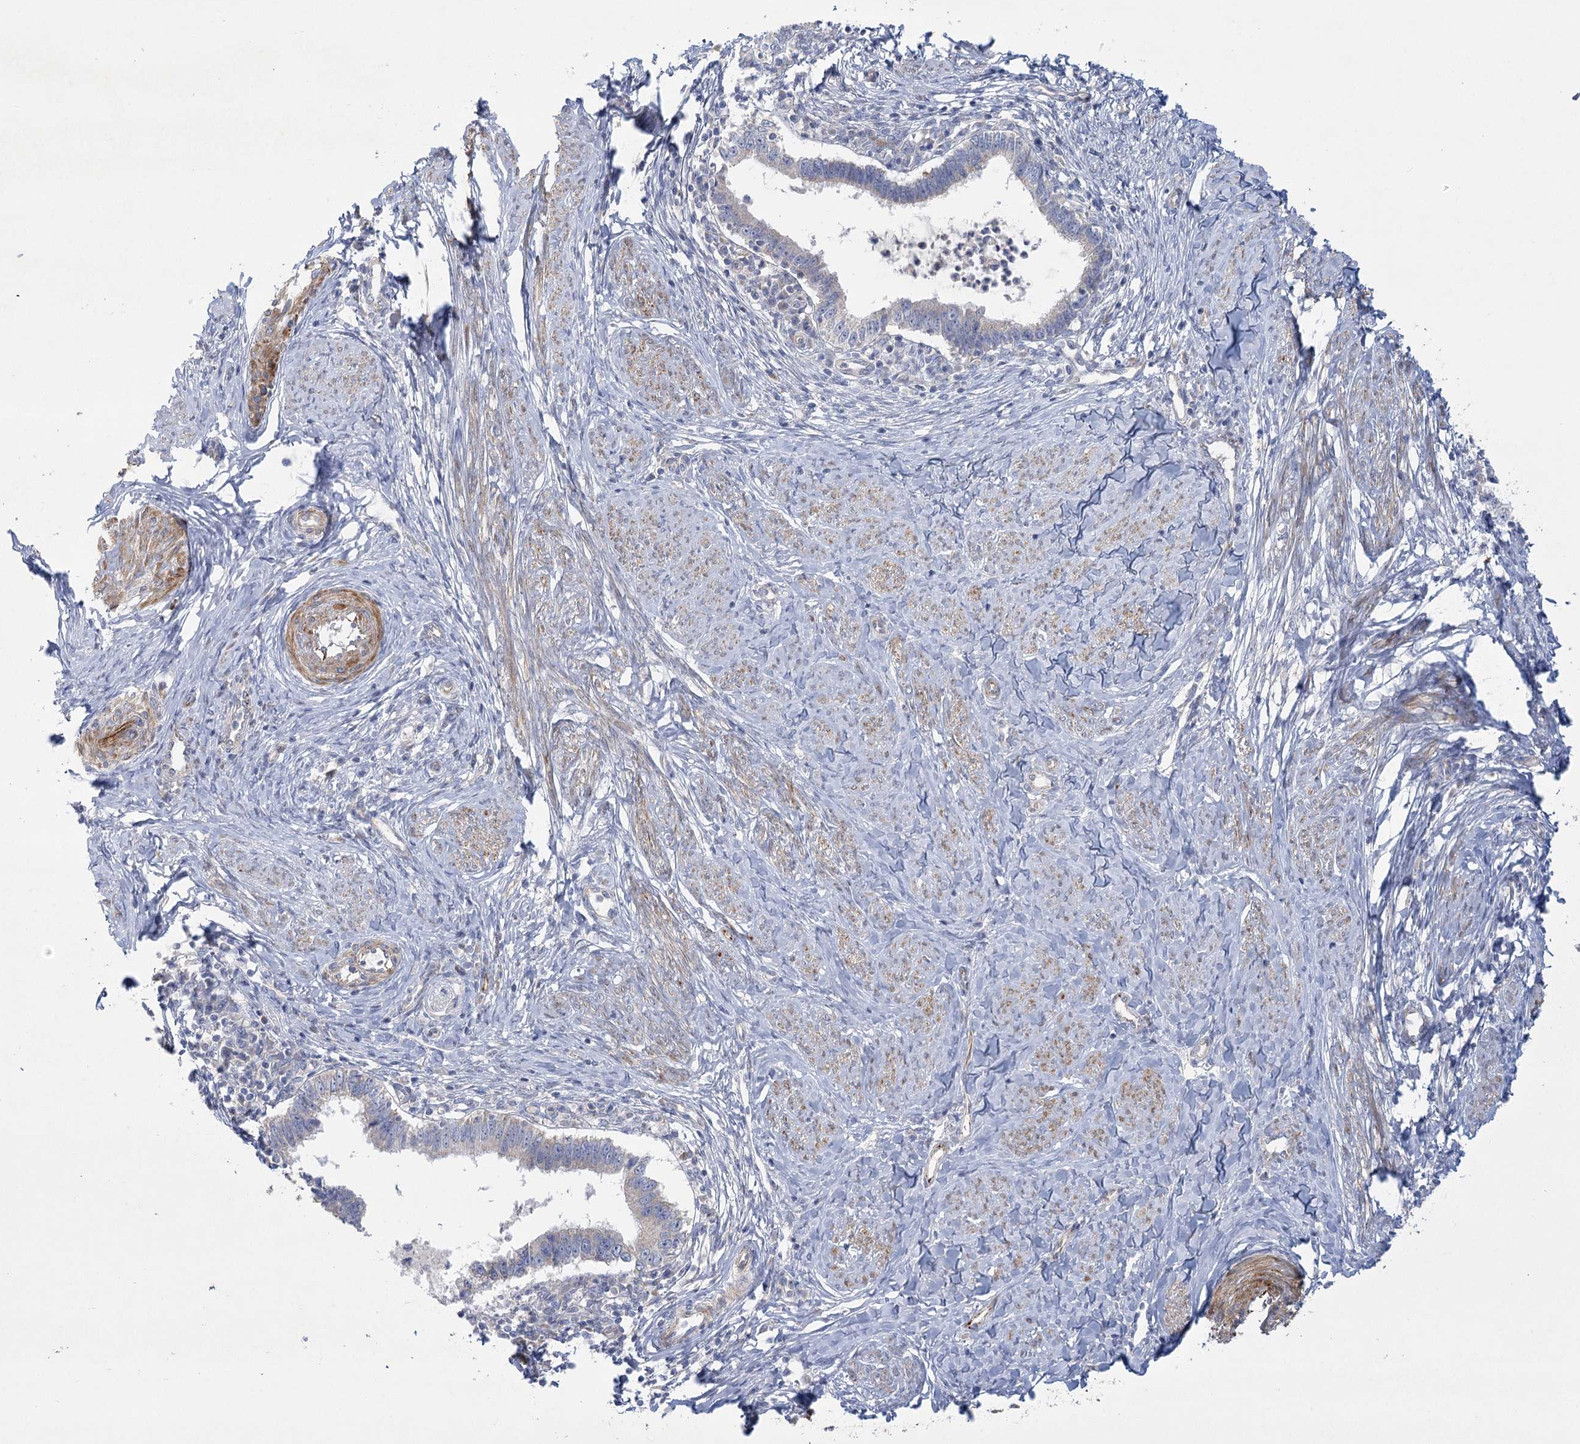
{"staining": {"intensity": "moderate", "quantity": "25%-75%", "location": "cytoplasmic/membranous"}, "tissue": "cervical cancer", "cell_type": "Tumor cells", "image_type": "cancer", "snomed": [{"axis": "morphology", "description": "Adenocarcinoma, NOS"}, {"axis": "topography", "description": "Cervix"}], "caption": "Cervical cancer was stained to show a protein in brown. There is medium levels of moderate cytoplasmic/membranous staining in about 25%-75% of tumor cells.", "gene": "DHTKD1", "patient": {"sex": "female", "age": 36}}